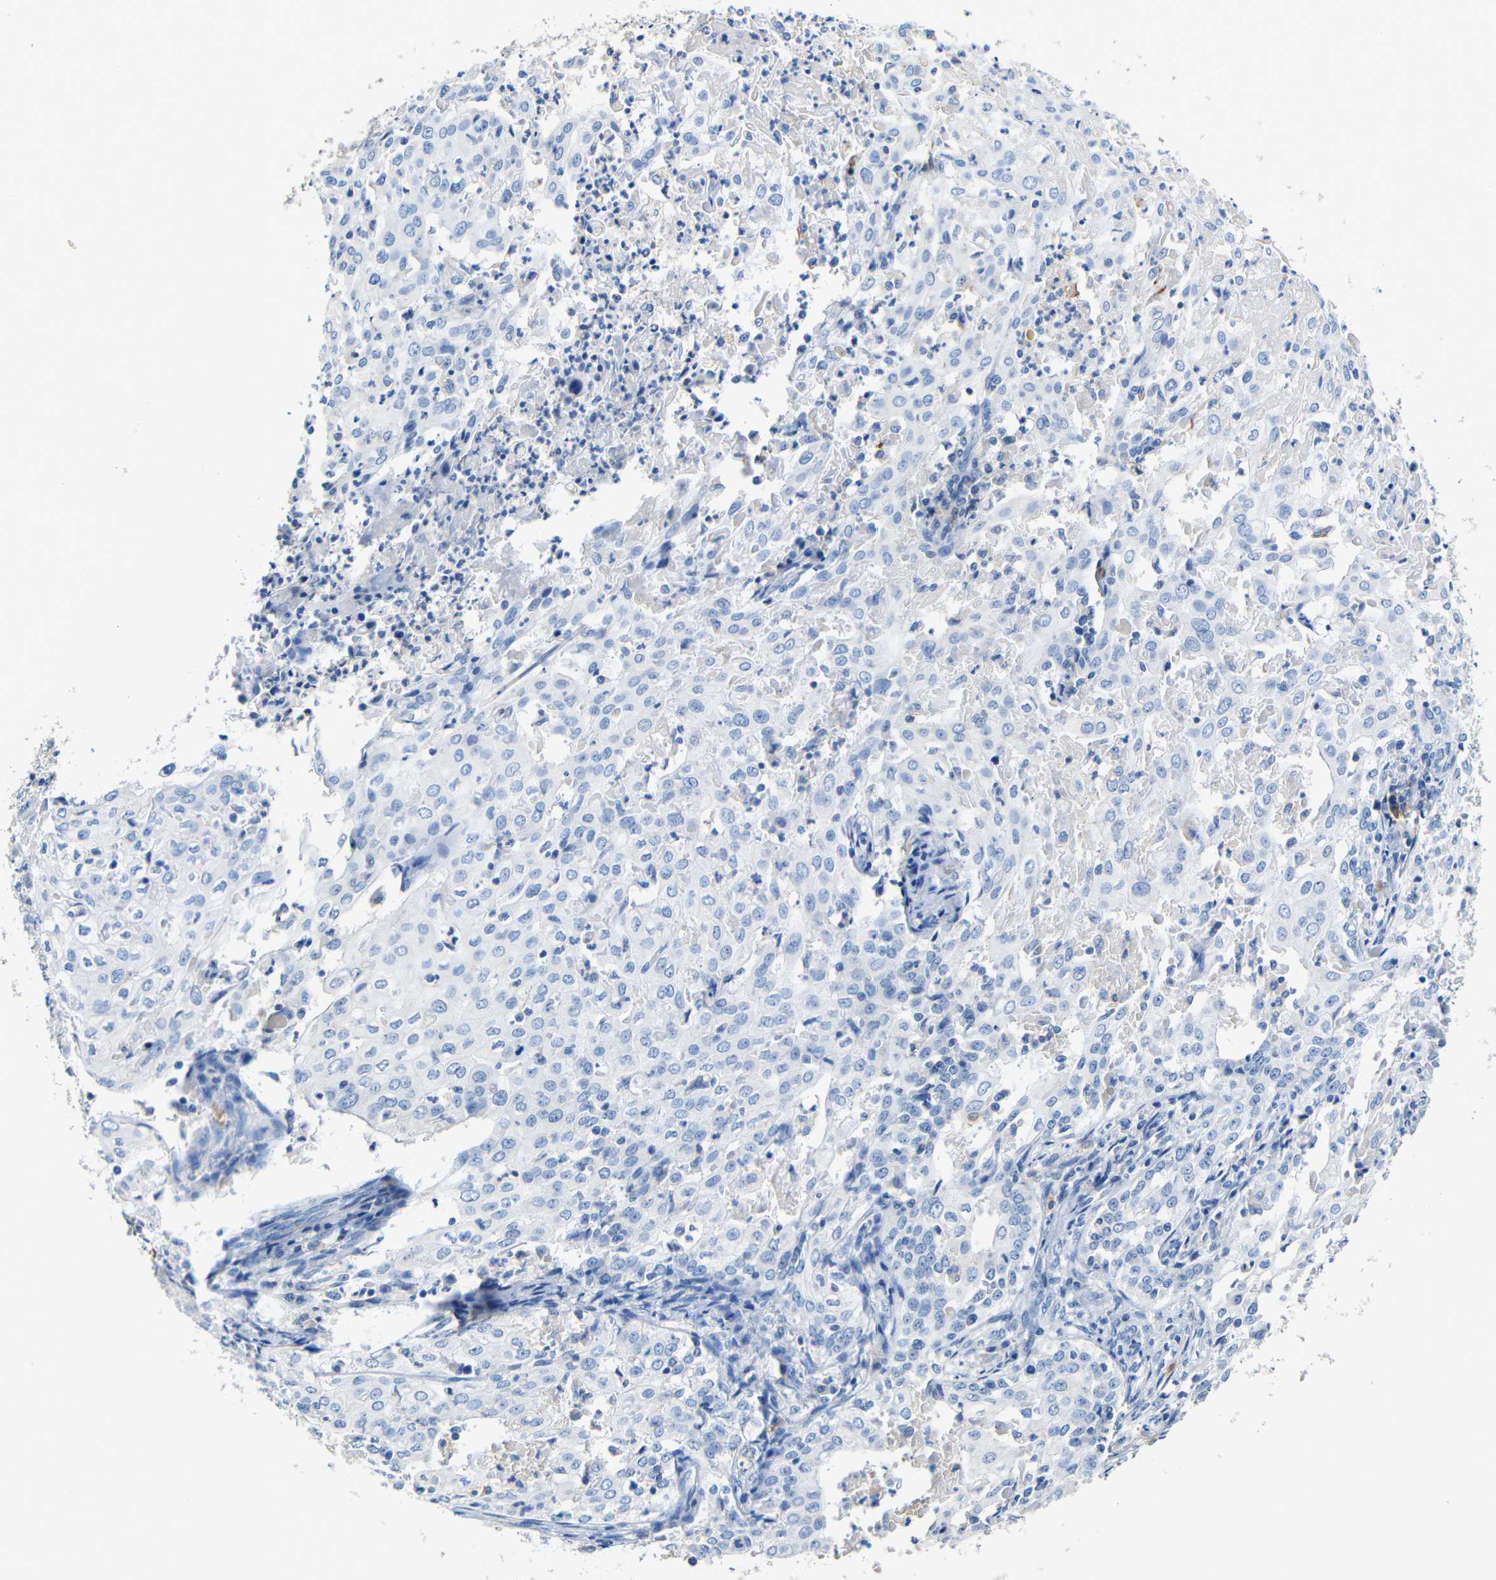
{"staining": {"intensity": "negative", "quantity": "none", "location": "none"}, "tissue": "cervical cancer", "cell_type": "Tumor cells", "image_type": "cancer", "snomed": [{"axis": "morphology", "description": "Squamous cell carcinoma, NOS"}, {"axis": "topography", "description": "Cervix"}], "caption": "Immunohistochemistry (IHC) micrograph of human cervical squamous cell carcinoma stained for a protein (brown), which demonstrates no staining in tumor cells.", "gene": "ACKR2", "patient": {"sex": "female", "age": 39}}